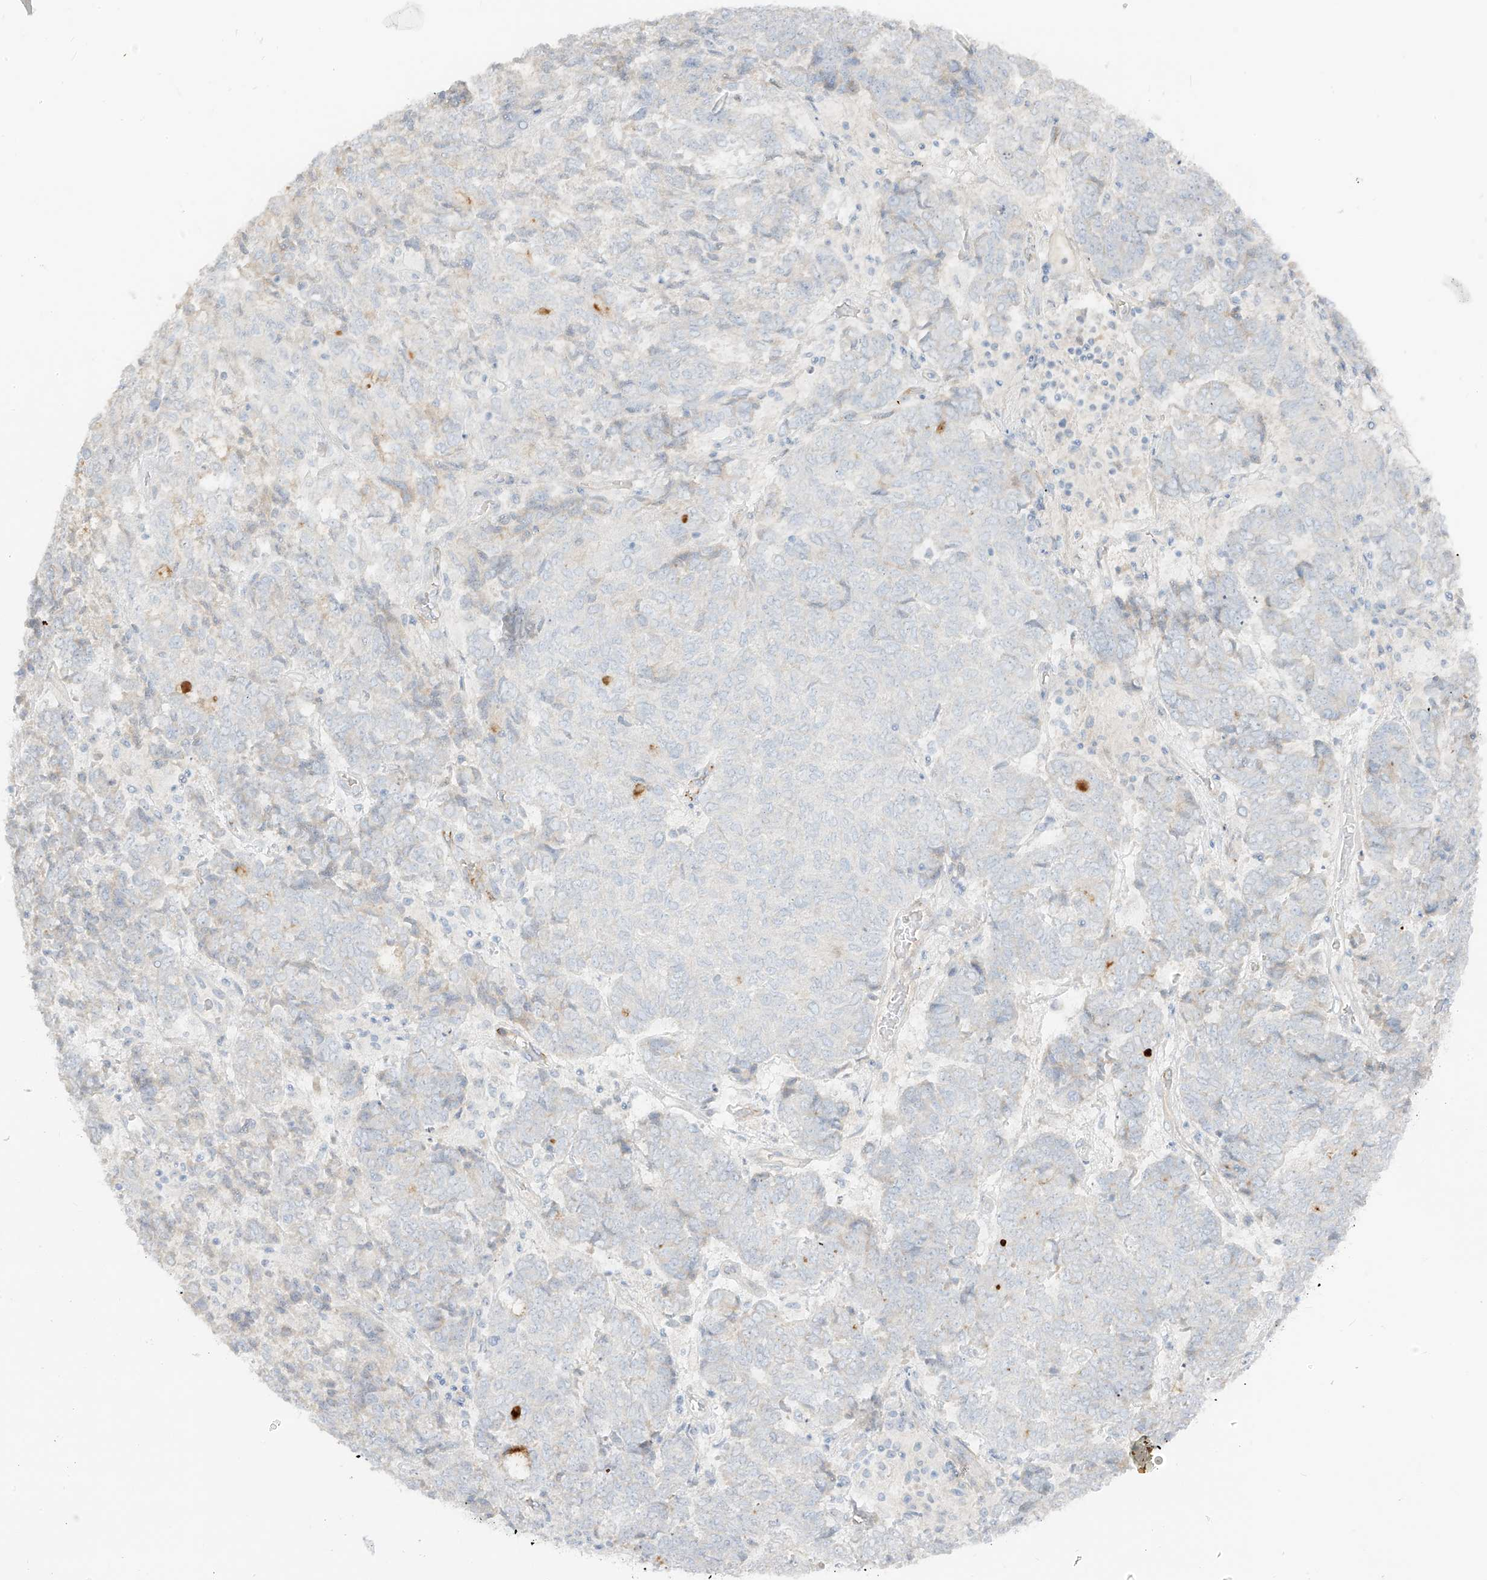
{"staining": {"intensity": "negative", "quantity": "none", "location": "none"}, "tissue": "endometrial cancer", "cell_type": "Tumor cells", "image_type": "cancer", "snomed": [{"axis": "morphology", "description": "Adenocarcinoma, NOS"}, {"axis": "topography", "description": "Endometrium"}], "caption": "Adenocarcinoma (endometrial) stained for a protein using immunohistochemistry (IHC) exhibits no positivity tumor cells.", "gene": "C11orf87", "patient": {"sex": "female", "age": 80}}